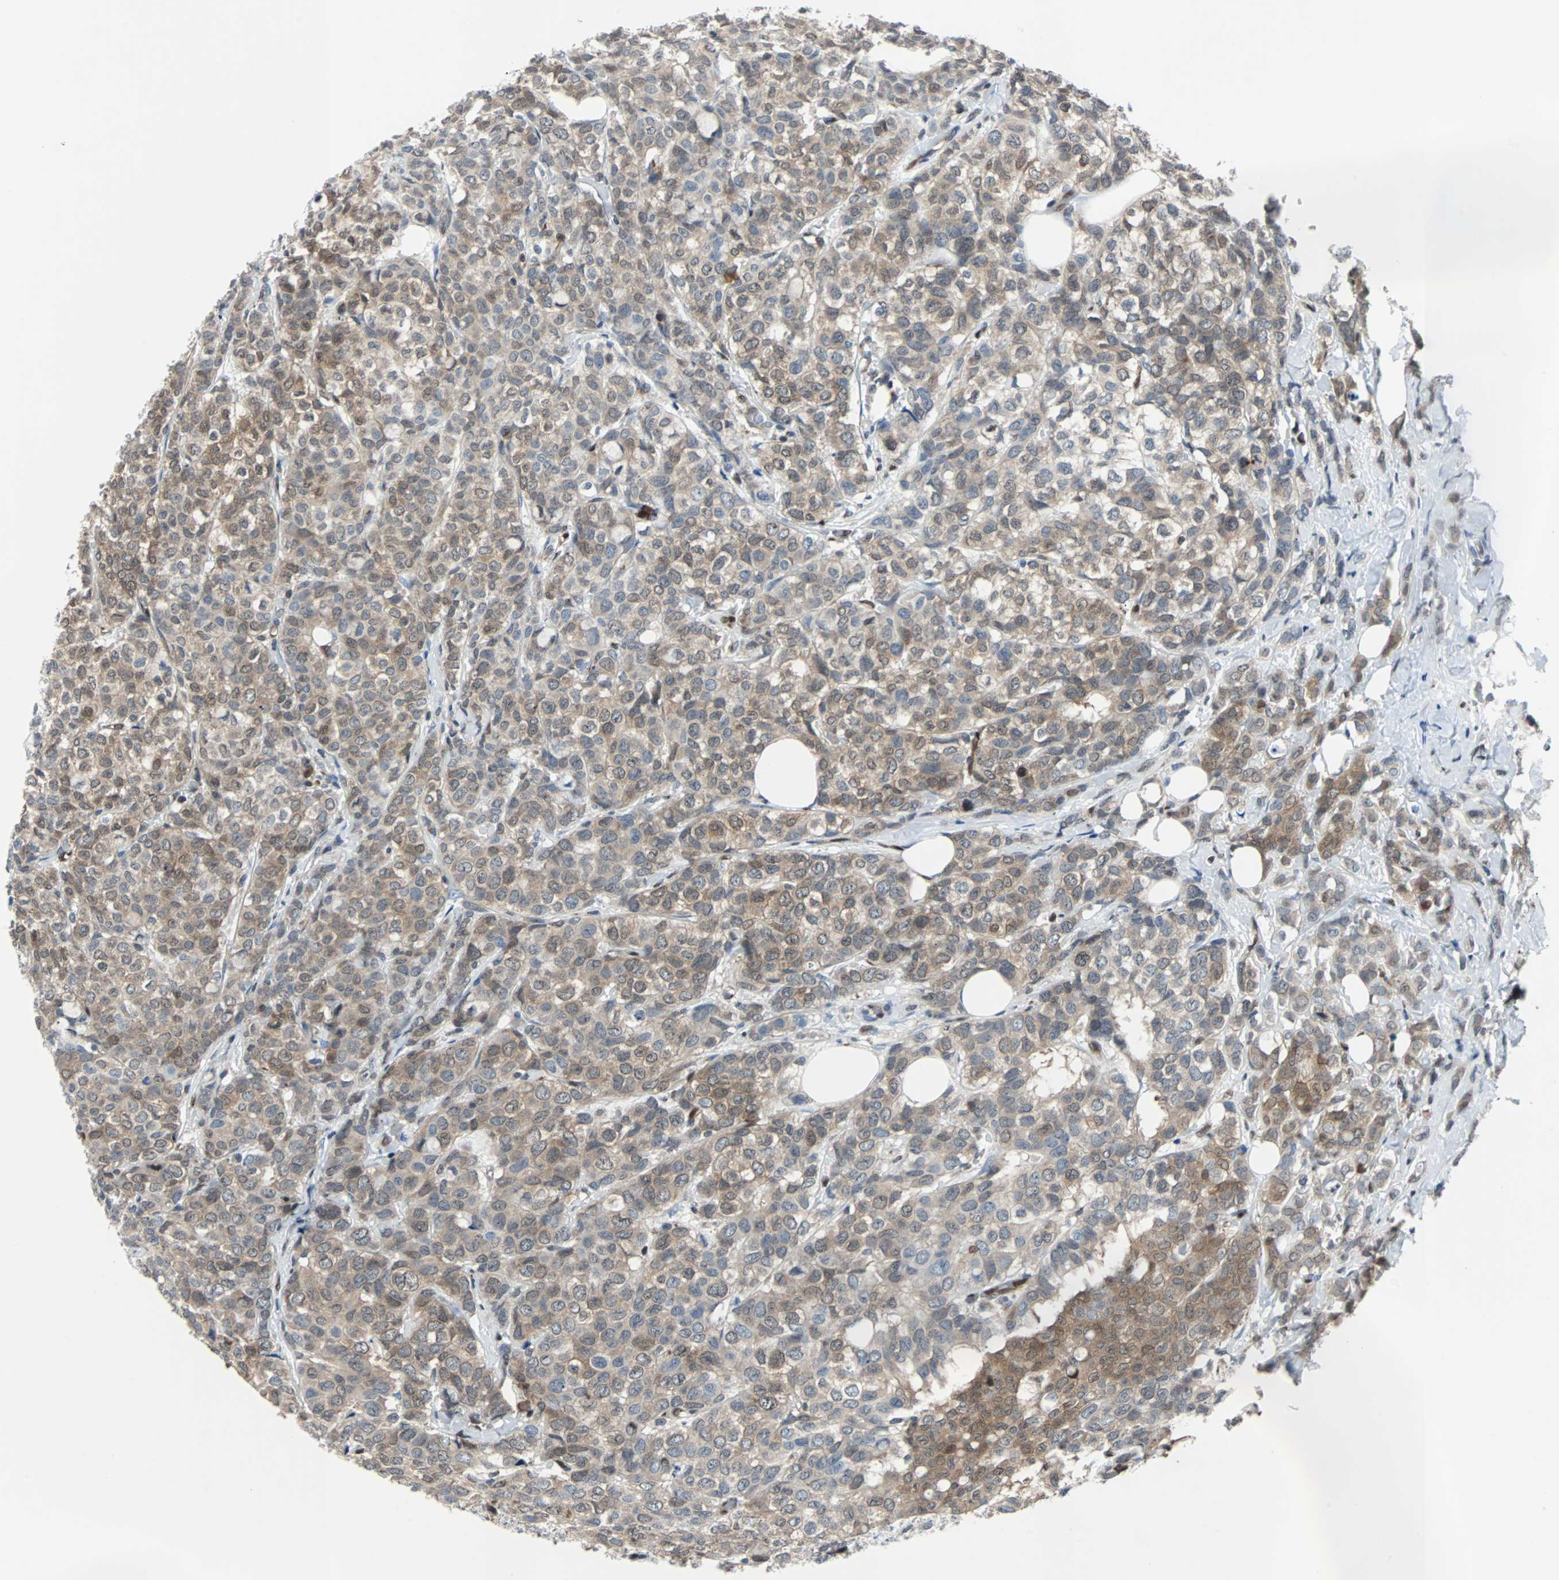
{"staining": {"intensity": "moderate", "quantity": "25%-75%", "location": "cytoplasmic/membranous,nuclear"}, "tissue": "breast cancer", "cell_type": "Tumor cells", "image_type": "cancer", "snomed": [{"axis": "morphology", "description": "Lobular carcinoma"}, {"axis": "topography", "description": "Breast"}], "caption": "This is an image of IHC staining of breast cancer (lobular carcinoma), which shows moderate expression in the cytoplasmic/membranous and nuclear of tumor cells.", "gene": "MAP2K6", "patient": {"sex": "female", "age": 60}}